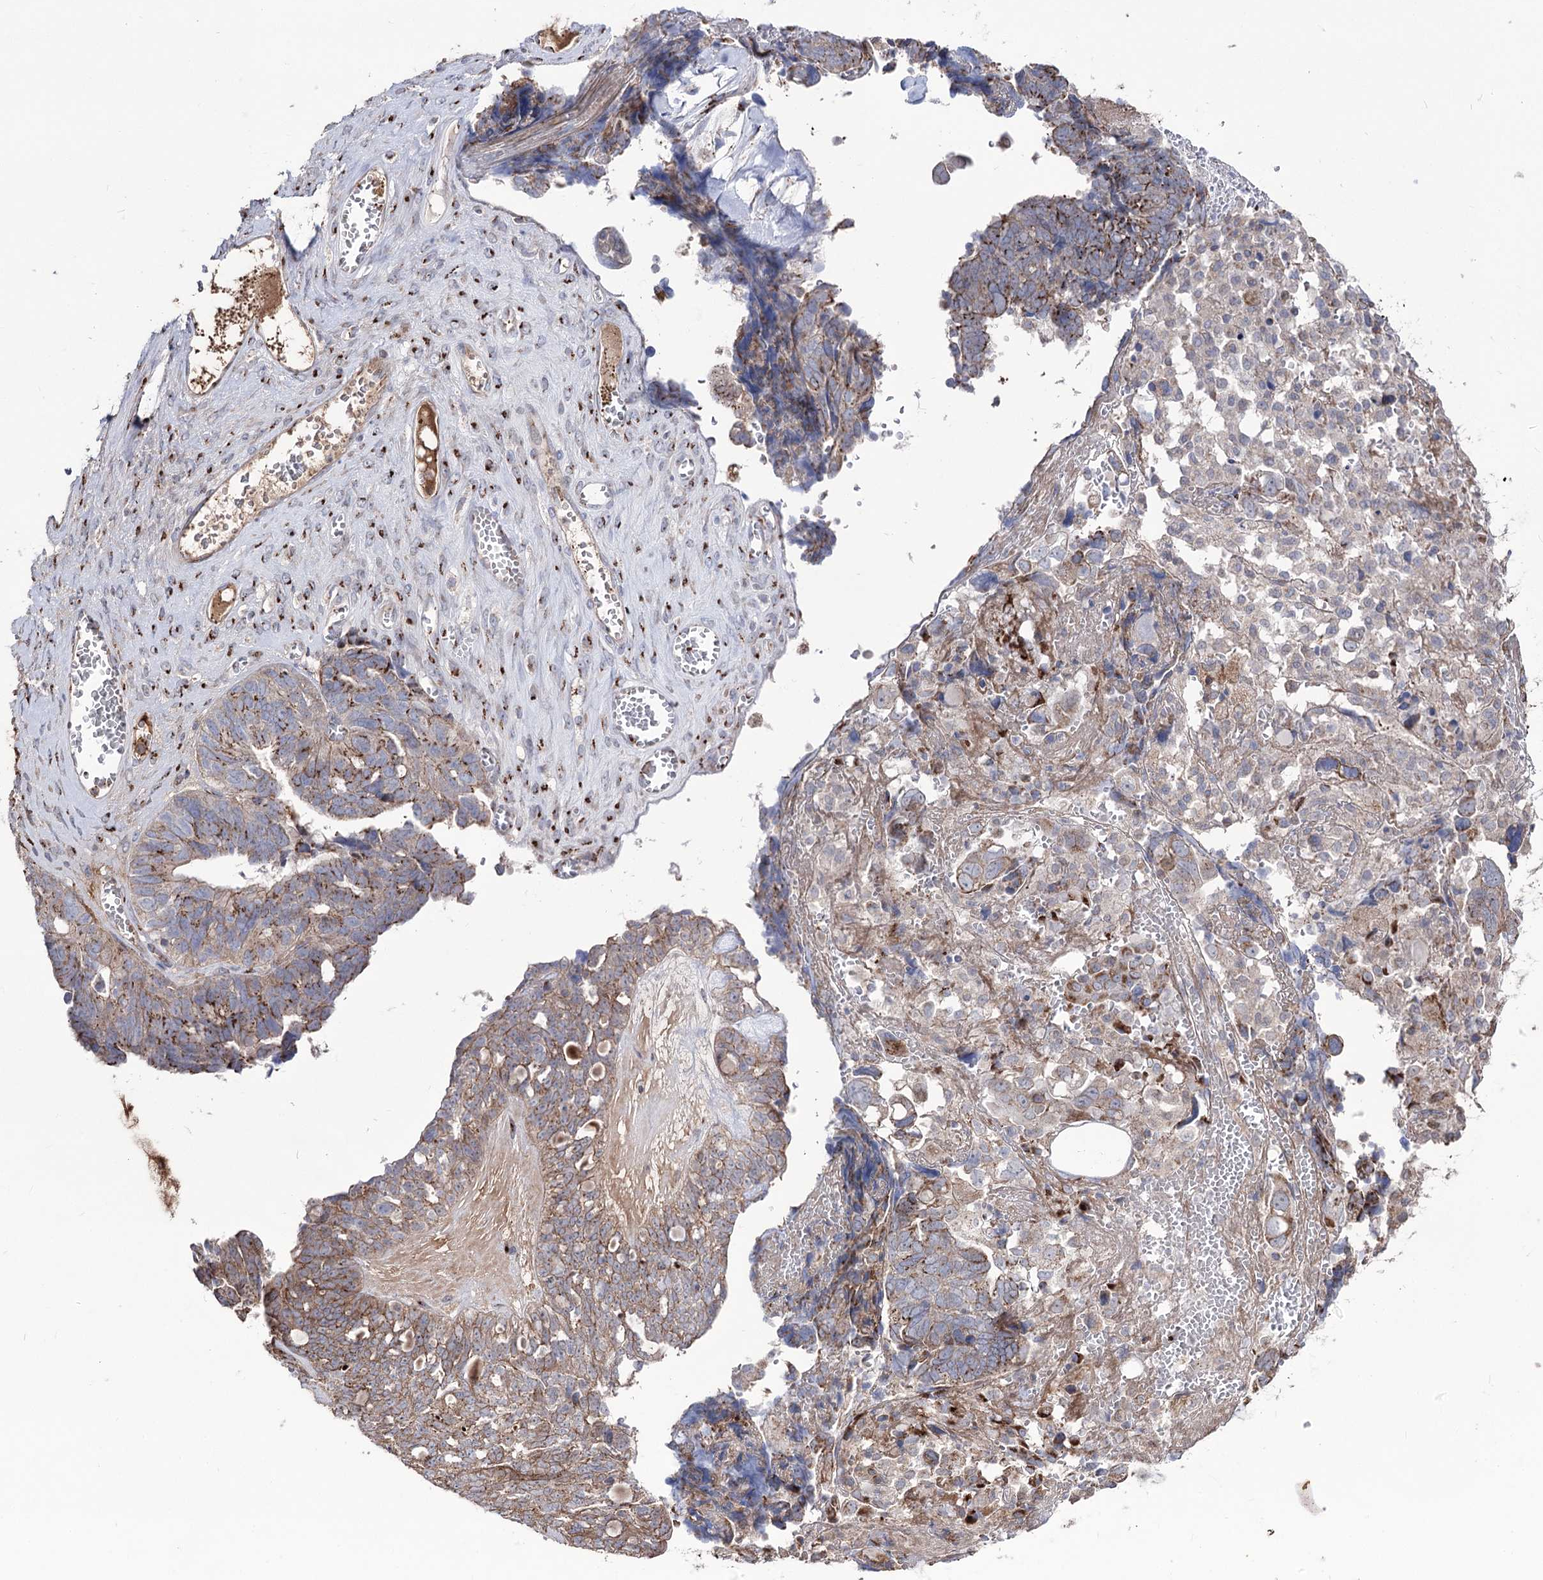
{"staining": {"intensity": "strong", "quantity": "<25%", "location": "cytoplasmic/membranous"}, "tissue": "ovarian cancer", "cell_type": "Tumor cells", "image_type": "cancer", "snomed": [{"axis": "morphology", "description": "Cystadenocarcinoma, serous, NOS"}, {"axis": "topography", "description": "Ovary"}], "caption": "Ovarian cancer stained with DAB immunohistochemistry (IHC) exhibits medium levels of strong cytoplasmic/membranous positivity in approximately <25% of tumor cells. The protein is stained brown, and the nuclei are stained in blue (DAB (3,3'-diaminobenzidine) IHC with brightfield microscopy, high magnification).", "gene": "ARHGAP20", "patient": {"sex": "female", "age": 79}}